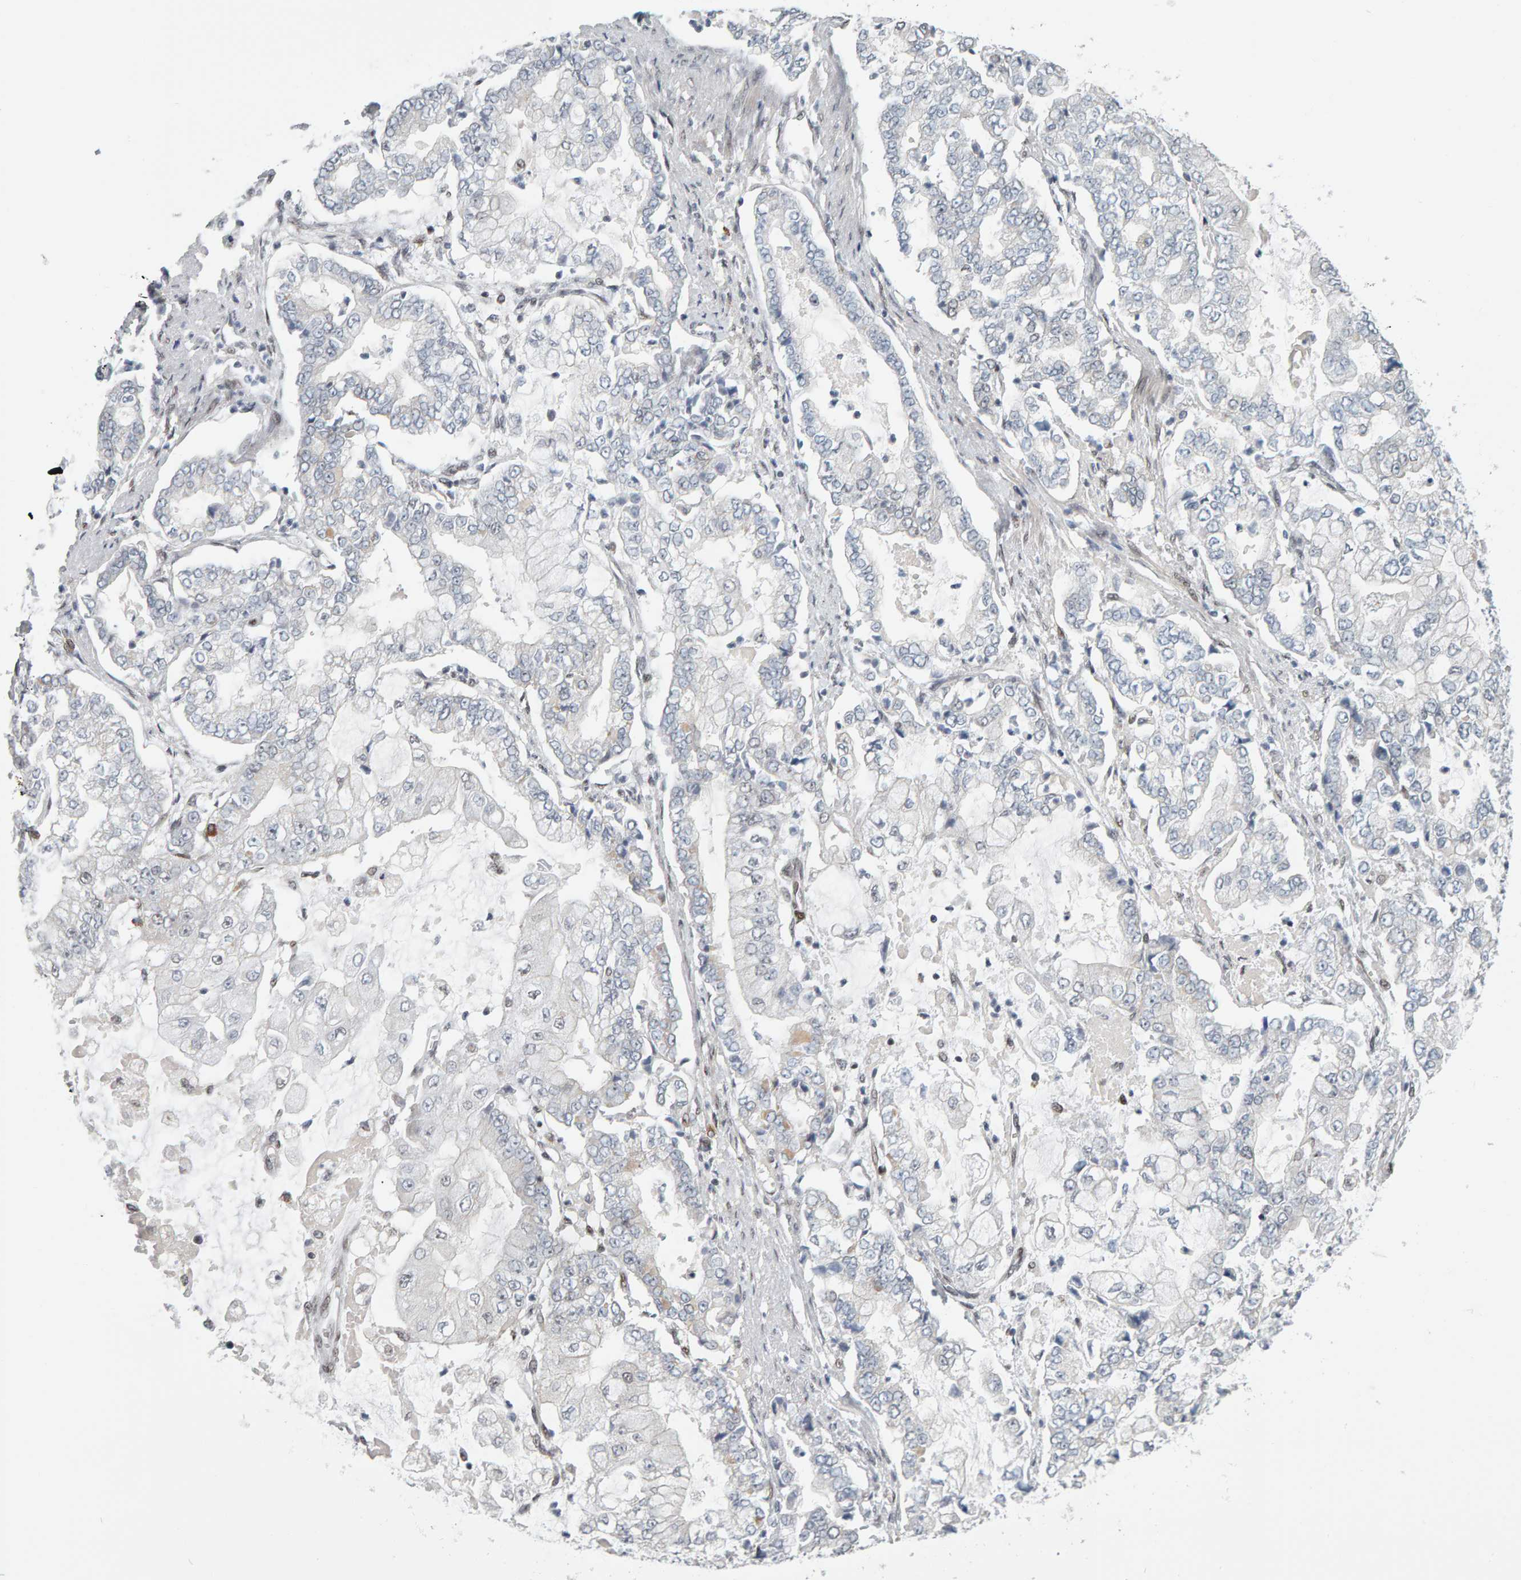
{"staining": {"intensity": "negative", "quantity": "none", "location": "none"}, "tissue": "stomach cancer", "cell_type": "Tumor cells", "image_type": "cancer", "snomed": [{"axis": "morphology", "description": "Adenocarcinoma, NOS"}, {"axis": "topography", "description": "Stomach"}], "caption": "DAB (3,3'-diaminobenzidine) immunohistochemical staining of human stomach cancer (adenocarcinoma) reveals no significant expression in tumor cells.", "gene": "ATF7IP", "patient": {"sex": "male", "age": 76}}